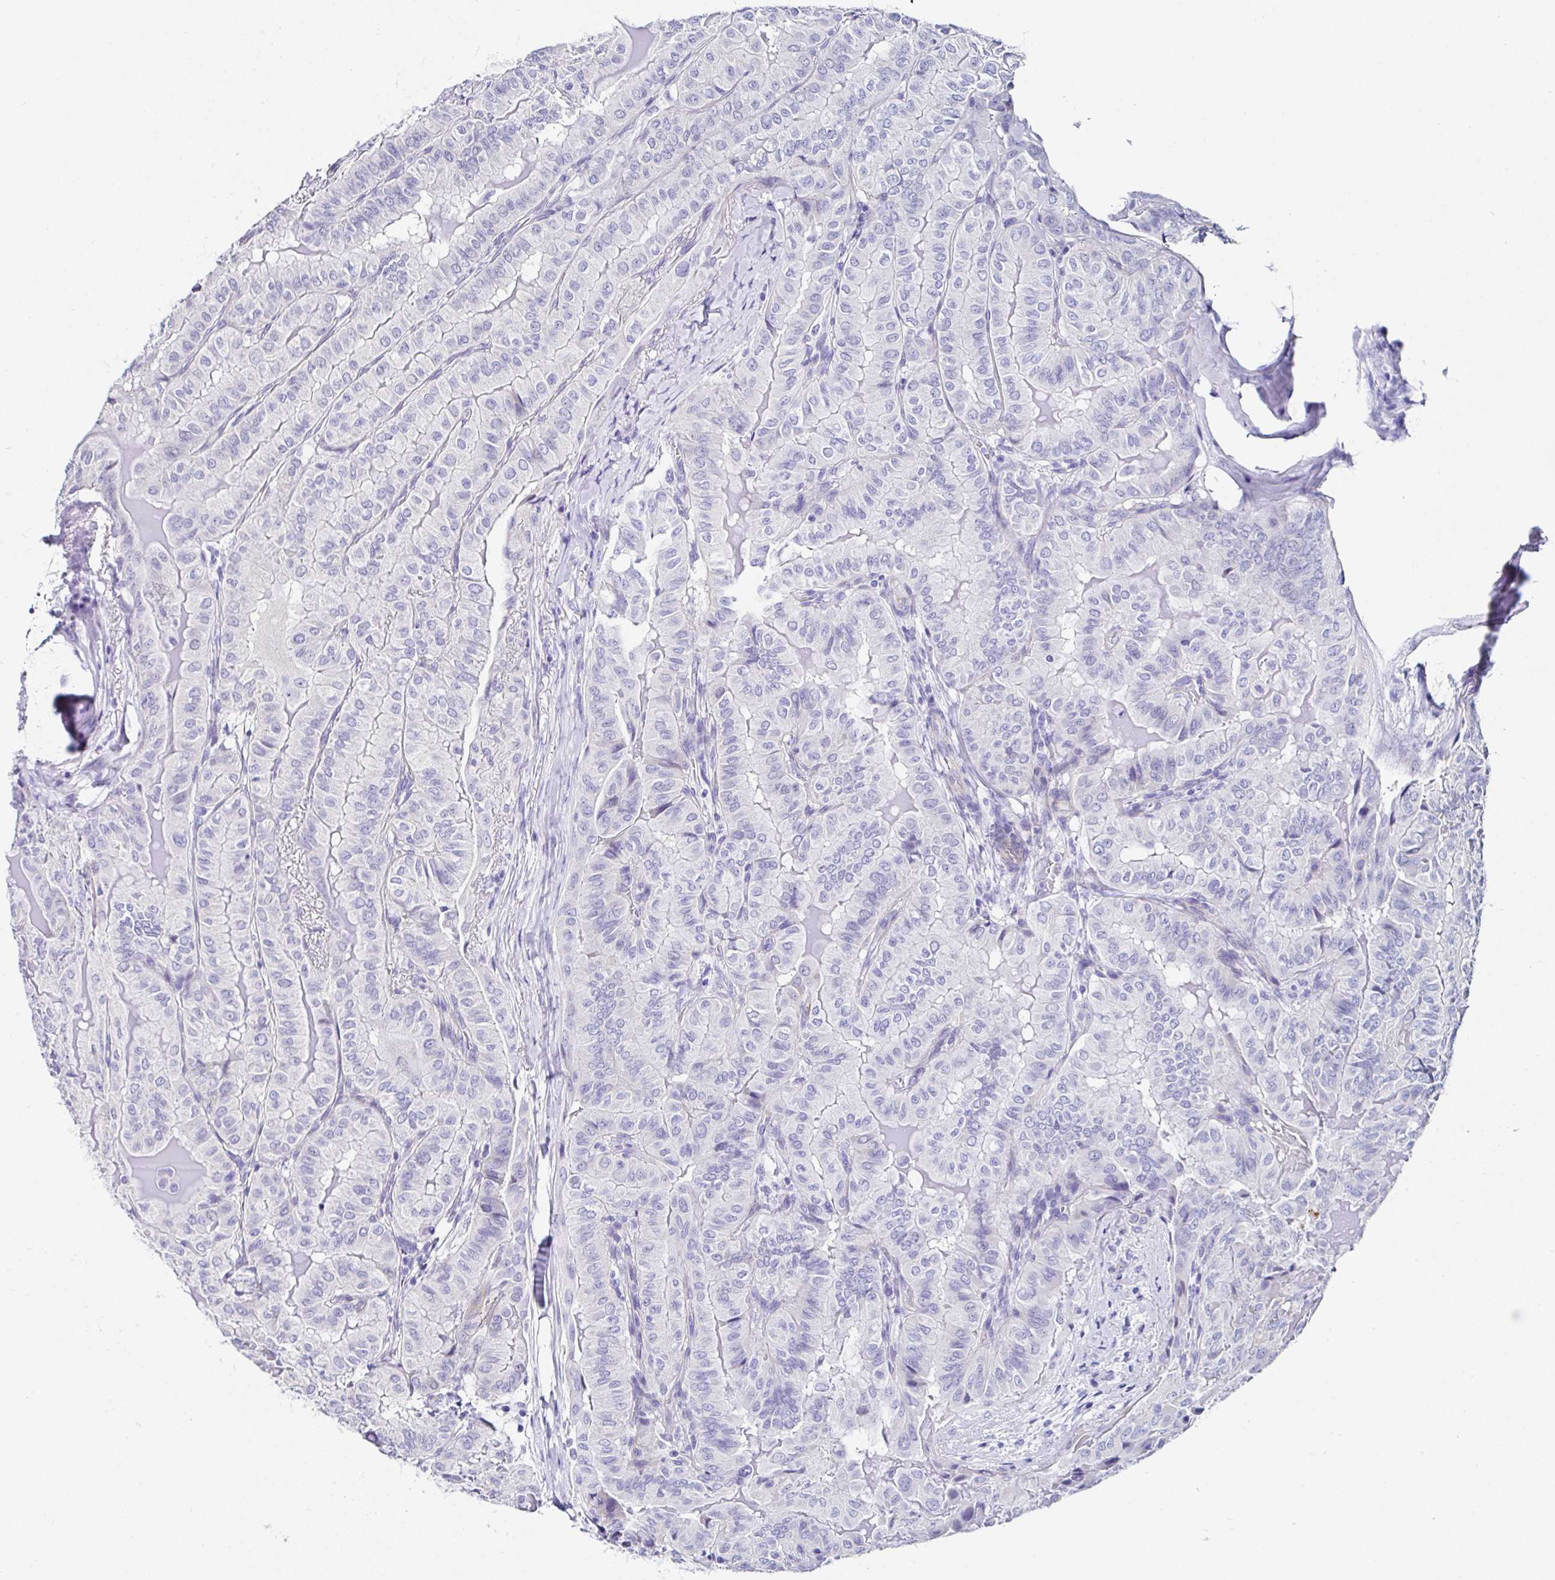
{"staining": {"intensity": "negative", "quantity": "none", "location": "none"}, "tissue": "thyroid cancer", "cell_type": "Tumor cells", "image_type": "cancer", "snomed": [{"axis": "morphology", "description": "Papillary adenocarcinoma, NOS"}, {"axis": "topography", "description": "Thyroid gland"}], "caption": "Immunohistochemistry (IHC) photomicrograph of papillary adenocarcinoma (thyroid) stained for a protein (brown), which reveals no positivity in tumor cells.", "gene": "TMPRSS11E", "patient": {"sex": "female", "age": 68}}